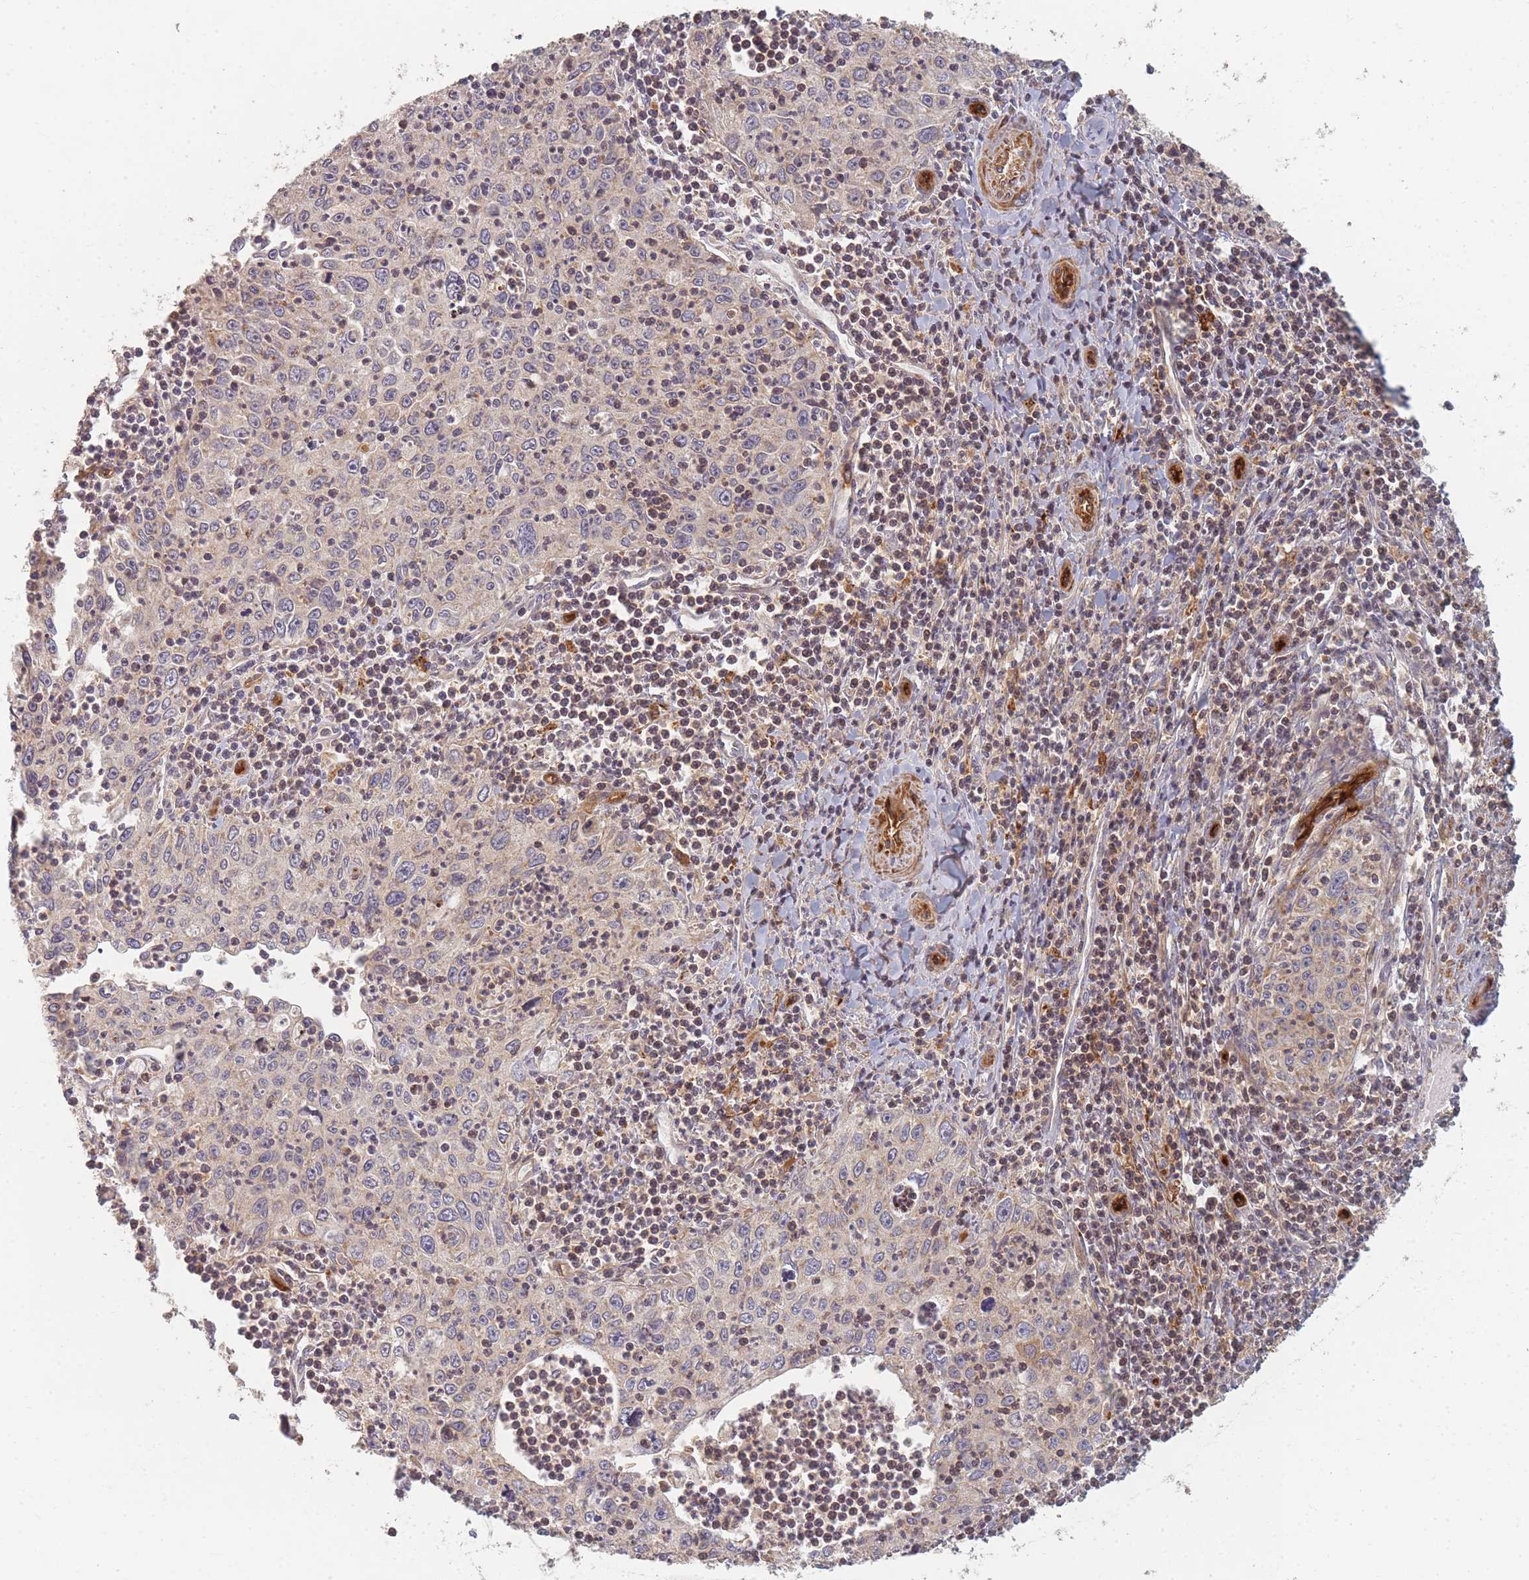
{"staining": {"intensity": "weak", "quantity": "<25%", "location": "cytoplasmic/membranous"}, "tissue": "cervical cancer", "cell_type": "Tumor cells", "image_type": "cancer", "snomed": [{"axis": "morphology", "description": "Squamous cell carcinoma, NOS"}, {"axis": "topography", "description": "Cervix"}], "caption": "IHC of cervical cancer exhibits no expression in tumor cells.", "gene": "MRPS6", "patient": {"sex": "female", "age": 30}}